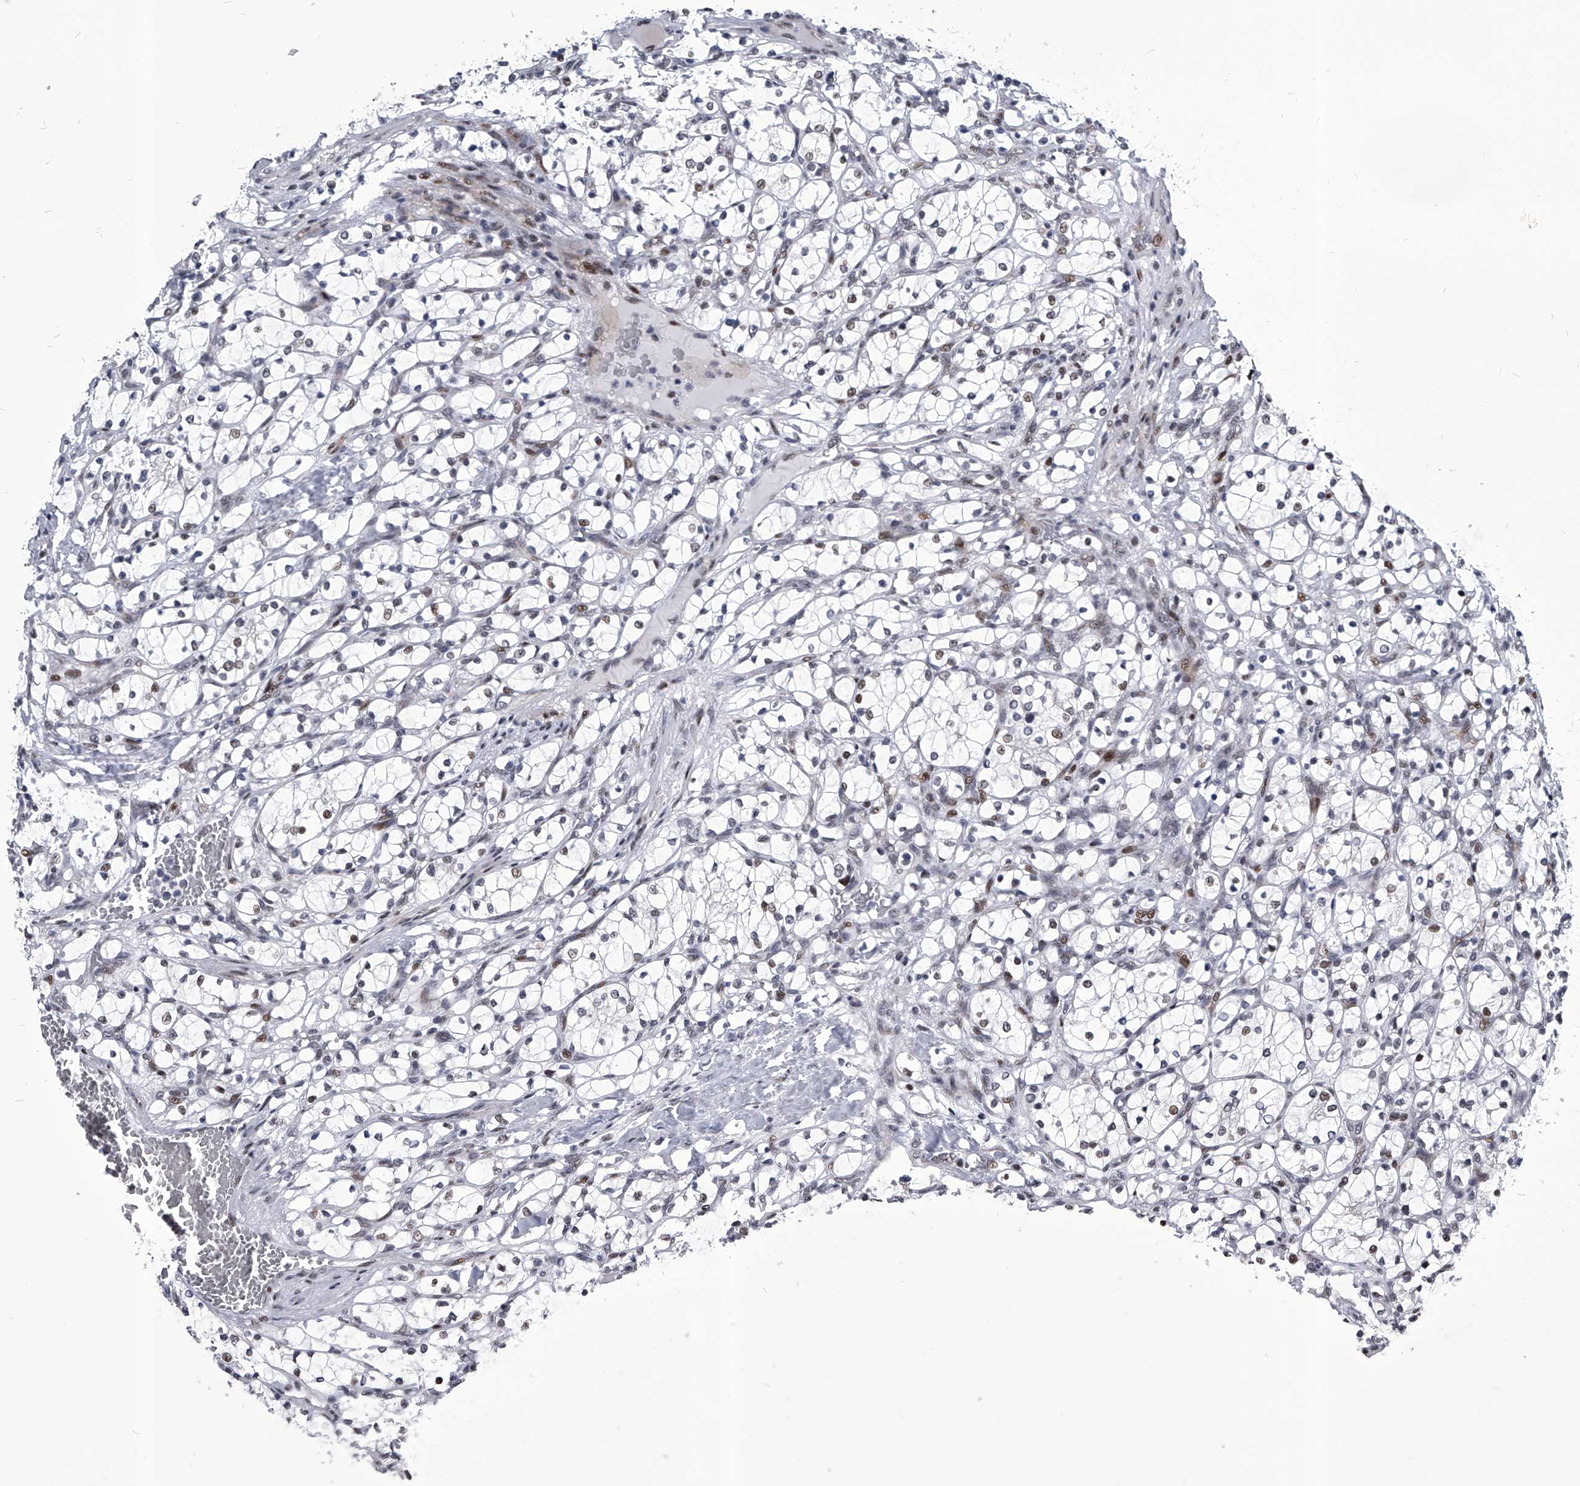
{"staining": {"intensity": "moderate", "quantity": "<25%", "location": "nuclear"}, "tissue": "renal cancer", "cell_type": "Tumor cells", "image_type": "cancer", "snomed": [{"axis": "morphology", "description": "Adenocarcinoma, NOS"}, {"axis": "topography", "description": "Kidney"}], "caption": "Protein expression by immunohistochemistry displays moderate nuclear expression in approximately <25% of tumor cells in renal cancer. Using DAB (brown) and hematoxylin (blue) stains, captured at high magnification using brightfield microscopy.", "gene": "CMTR1", "patient": {"sex": "female", "age": 69}}